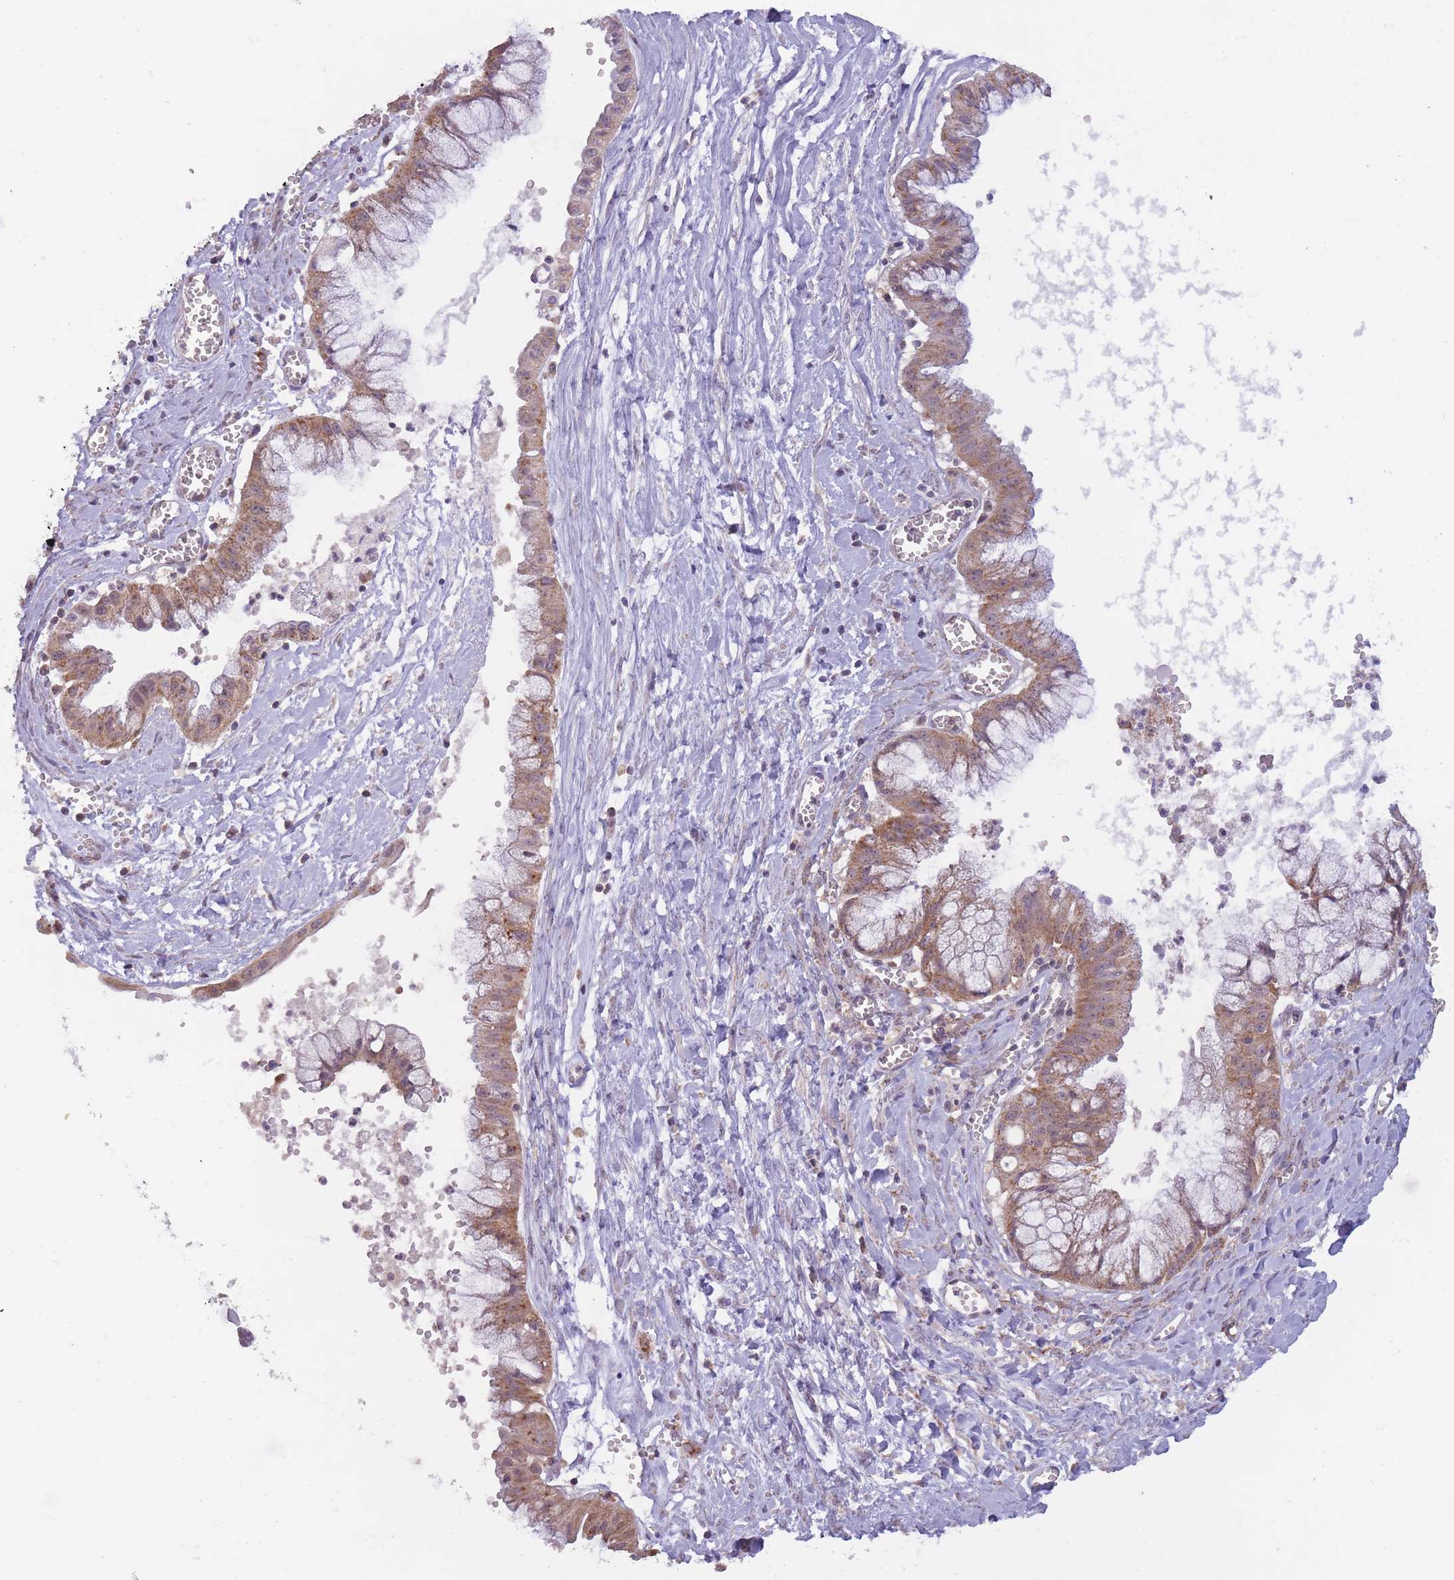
{"staining": {"intensity": "moderate", "quantity": ">75%", "location": "cytoplasmic/membranous"}, "tissue": "ovarian cancer", "cell_type": "Tumor cells", "image_type": "cancer", "snomed": [{"axis": "morphology", "description": "Cystadenocarcinoma, mucinous, NOS"}, {"axis": "topography", "description": "Ovary"}], "caption": "A high-resolution micrograph shows immunohistochemistry staining of ovarian mucinous cystadenocarcinoma, which displays moderate cytoplasmic/membranous positivity in approximately >75% of tumor cells. The protein of interest is stained brown, and the nuclei are stained in blue (DAB IHC with brightfield microscopy, high magnification).", "gene": "MRPS18C", "patient": {"sex": "female", "age": 70}}